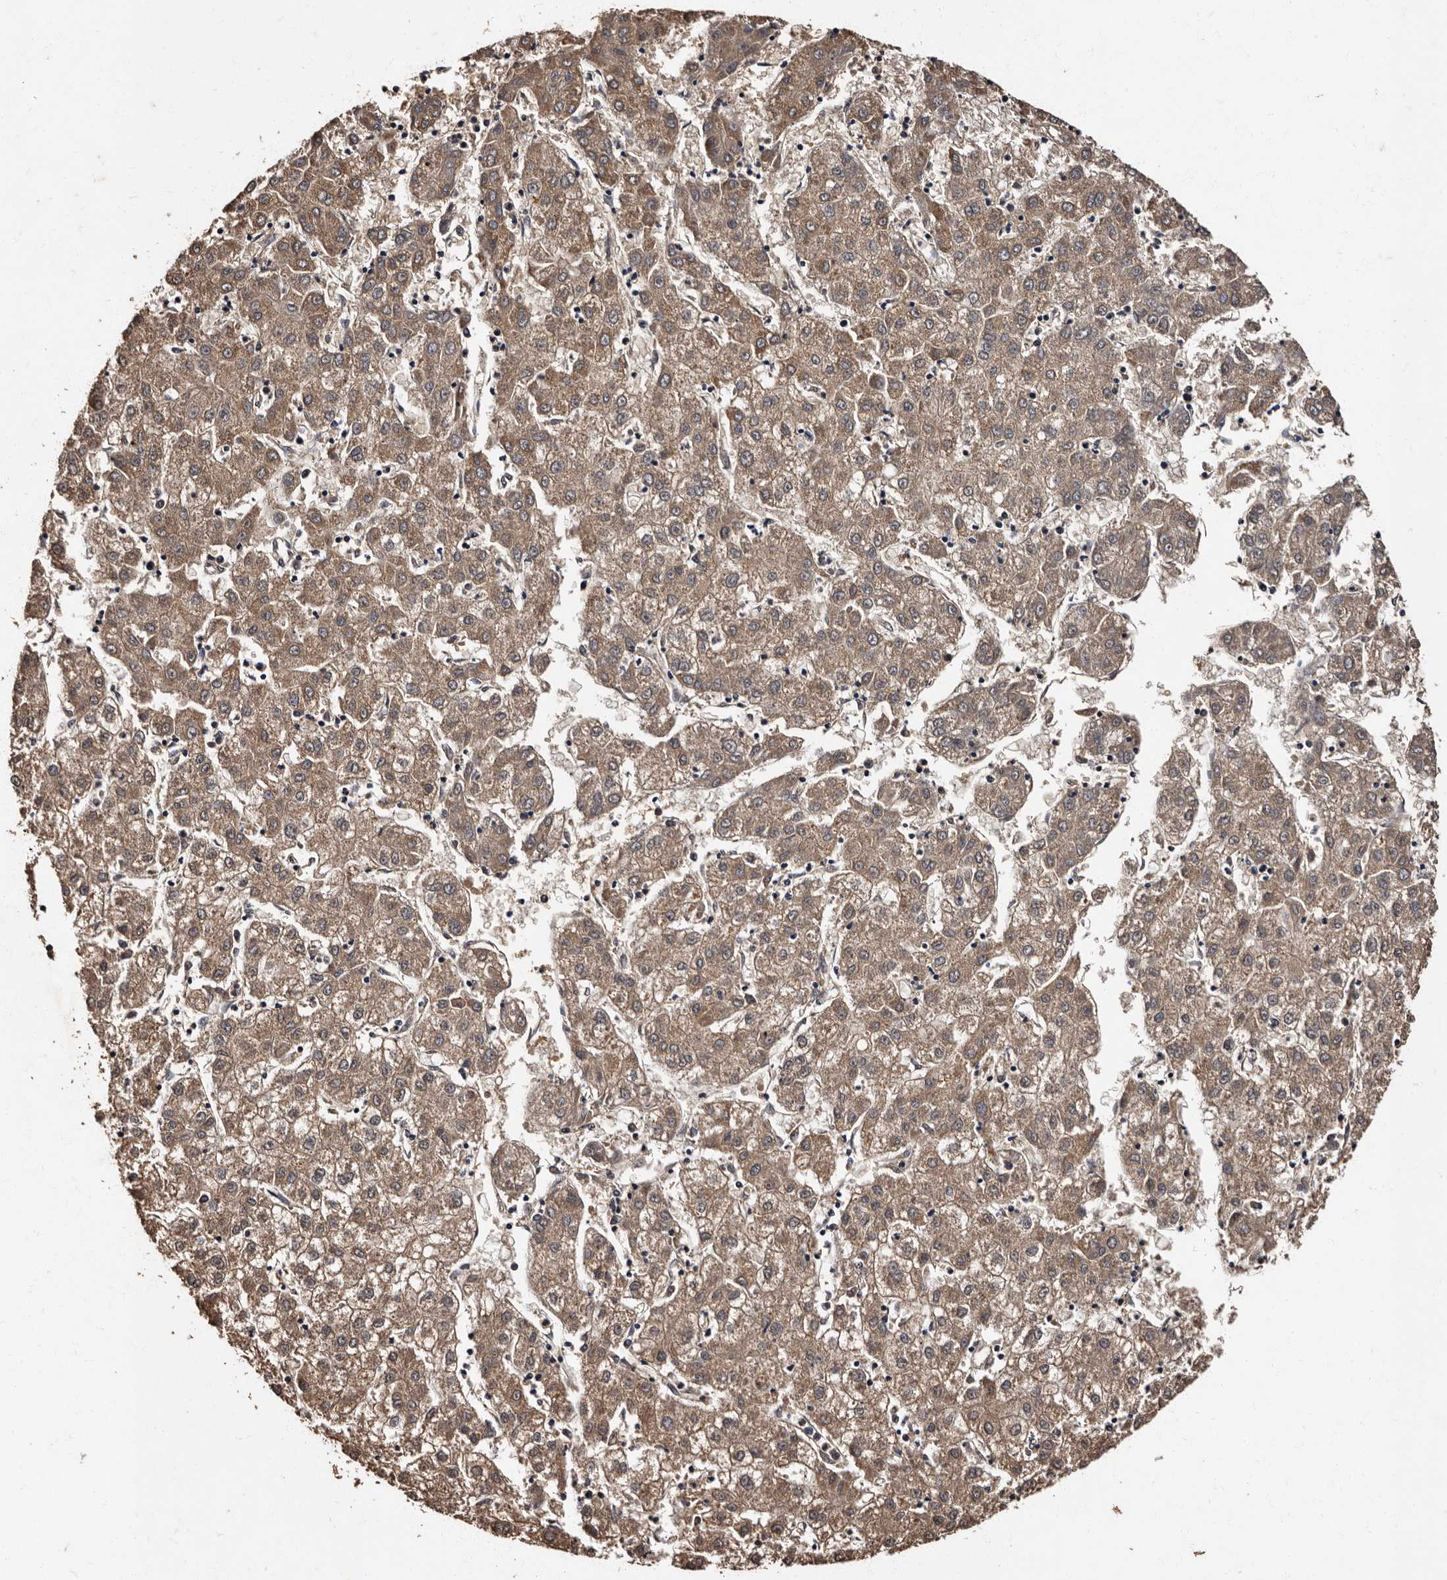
{"staining": {"intensity": "moderate", "quantity": ">75%", "location": "cytoplasmic/membranous"}, "tissue": "liver cancer", "cell_type": "Tumor cells", "image_type": "cancer", "snomed": [{"axis": "morphology", "description": "Carcinoma, Hepatocellular, NOS"}, {"axis": "topography", "description": "Liver"}], "caption": "This photomicrograph exhibits liver hepatocellular carcinoma stained with immunohistochemistry to label a protein in brown. The cytoplasmic/membranous of tumor cells show moderate positivity for the protein. Nuclei are counter-stained blue.", "gene": "ADCK5", "patient": {"sex": "male", "age": 72}}